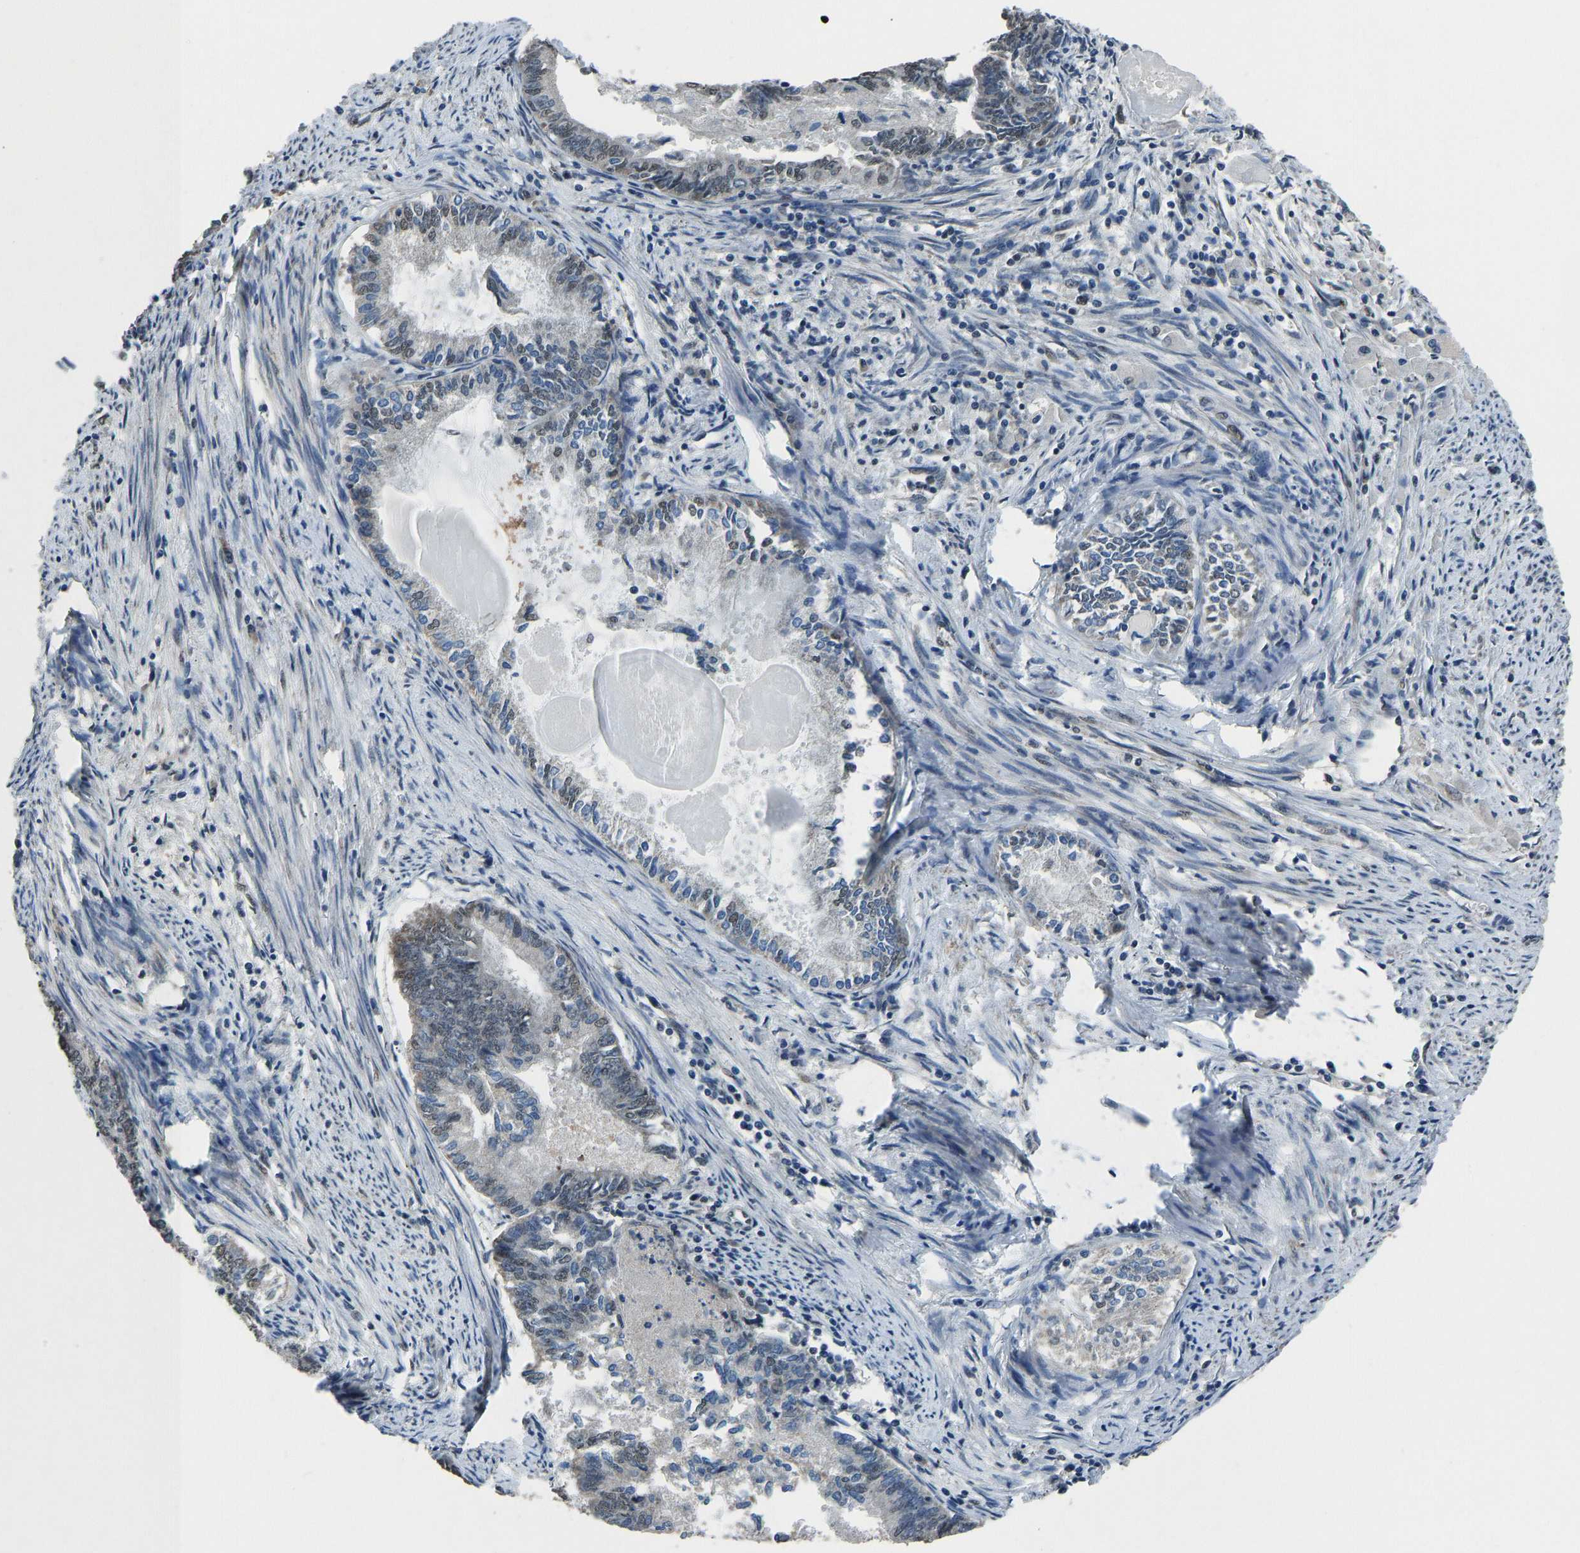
{"staining": {"intensity": "weak", "quantity": "25%-75%", "location": "nuclear"}, "tissue": "endometrial cancer", "cell_type": "Tumor cells", "image_type": "cancer", "snomed": [{"axis": "morphology", "description": "Adenocarcinoma, NOS"}, {"axis": "topography", "description": "Endometrium"}], "caption": "This micrograph exhibits immunohistochemistry staining of endometrial cancer, with low weak nuclear expression in approximately 25%-75% of tumor cells.", "gene": "FOS", "patient": {"sex": "female", "age": 86}}